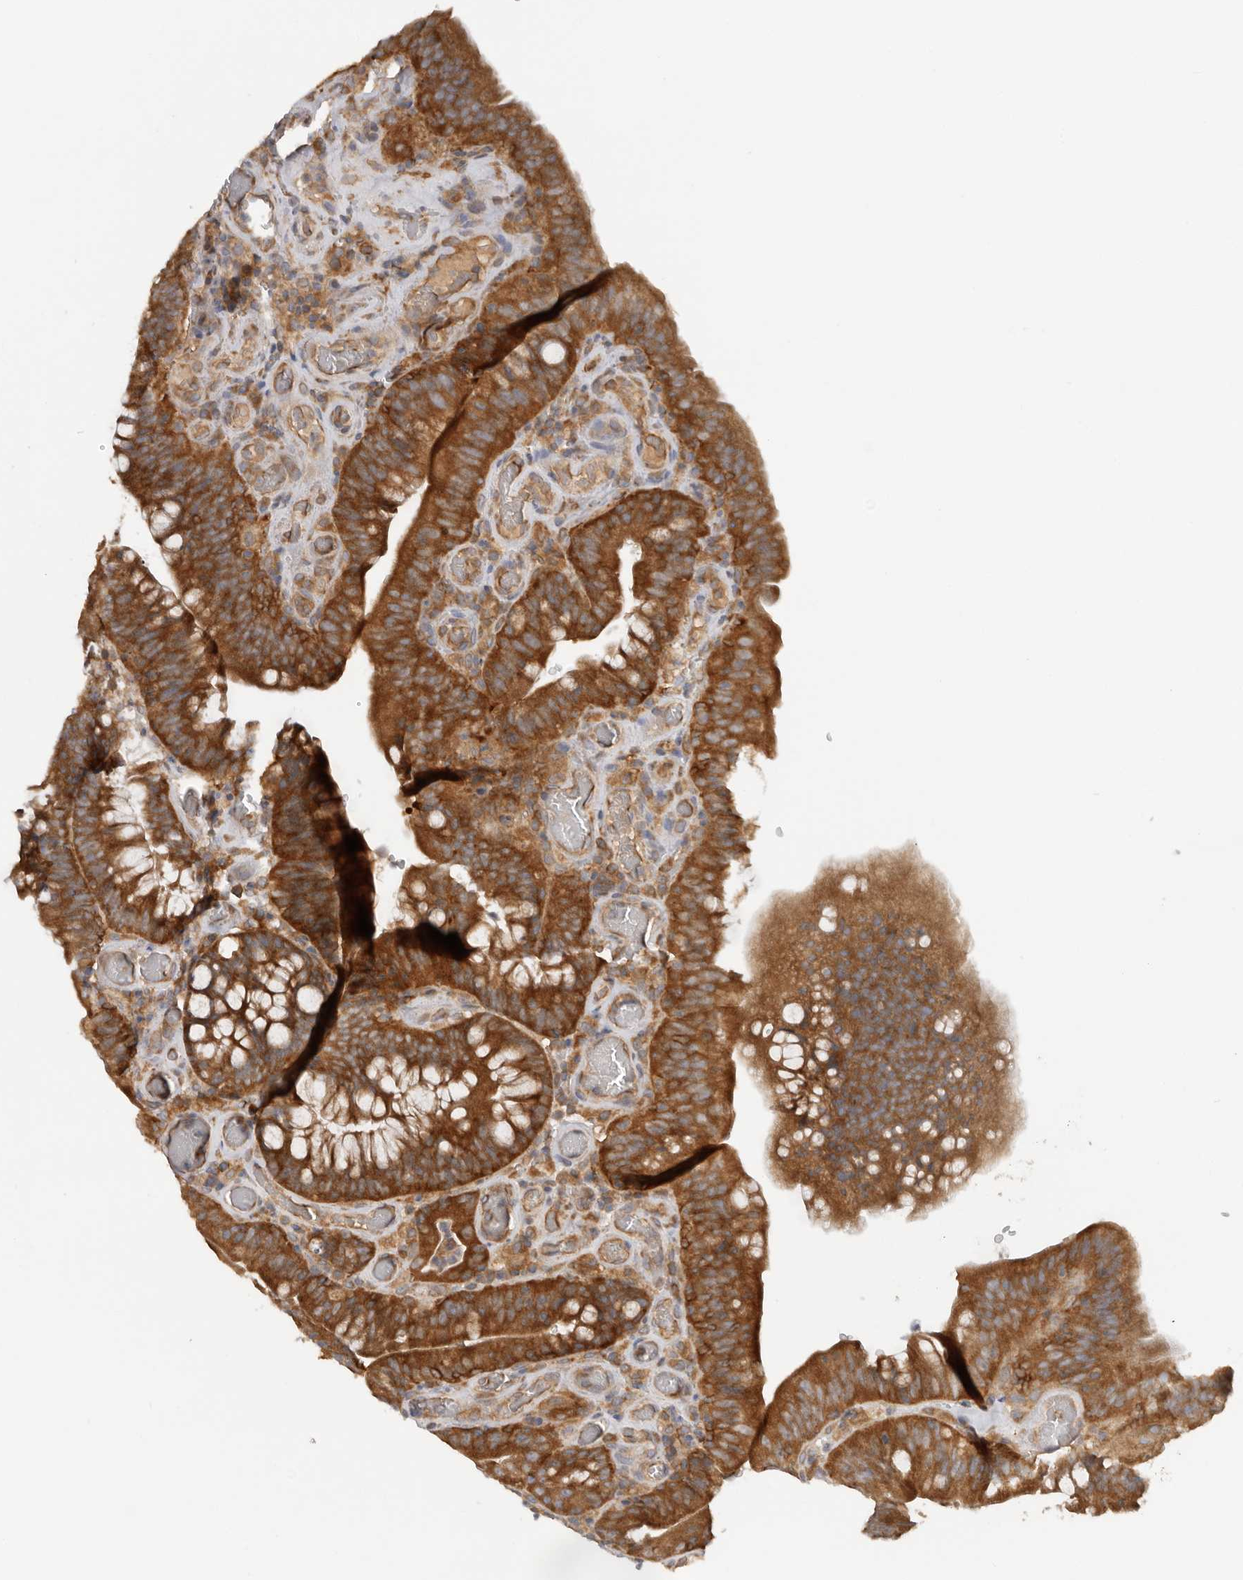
{"staining": {"intensity": "strong", "quantity": ">75%", "location": "cytoplasmic/membranous"}, "tissue": "colorectal cancer", "cell_type": "Tumor cells", "image_type": "cancer", "snomed": [{"axis": "morphology", "description": "Normal tissue, NOS"}, {"axis": "topography", "description": "Colon"}], "caption": "Human colorectal cancer stained with a protein marker exhibits strong staining in tumor cells.", "gene": "PPP1R42", "patient": {"sex": "female", "age": 82}}